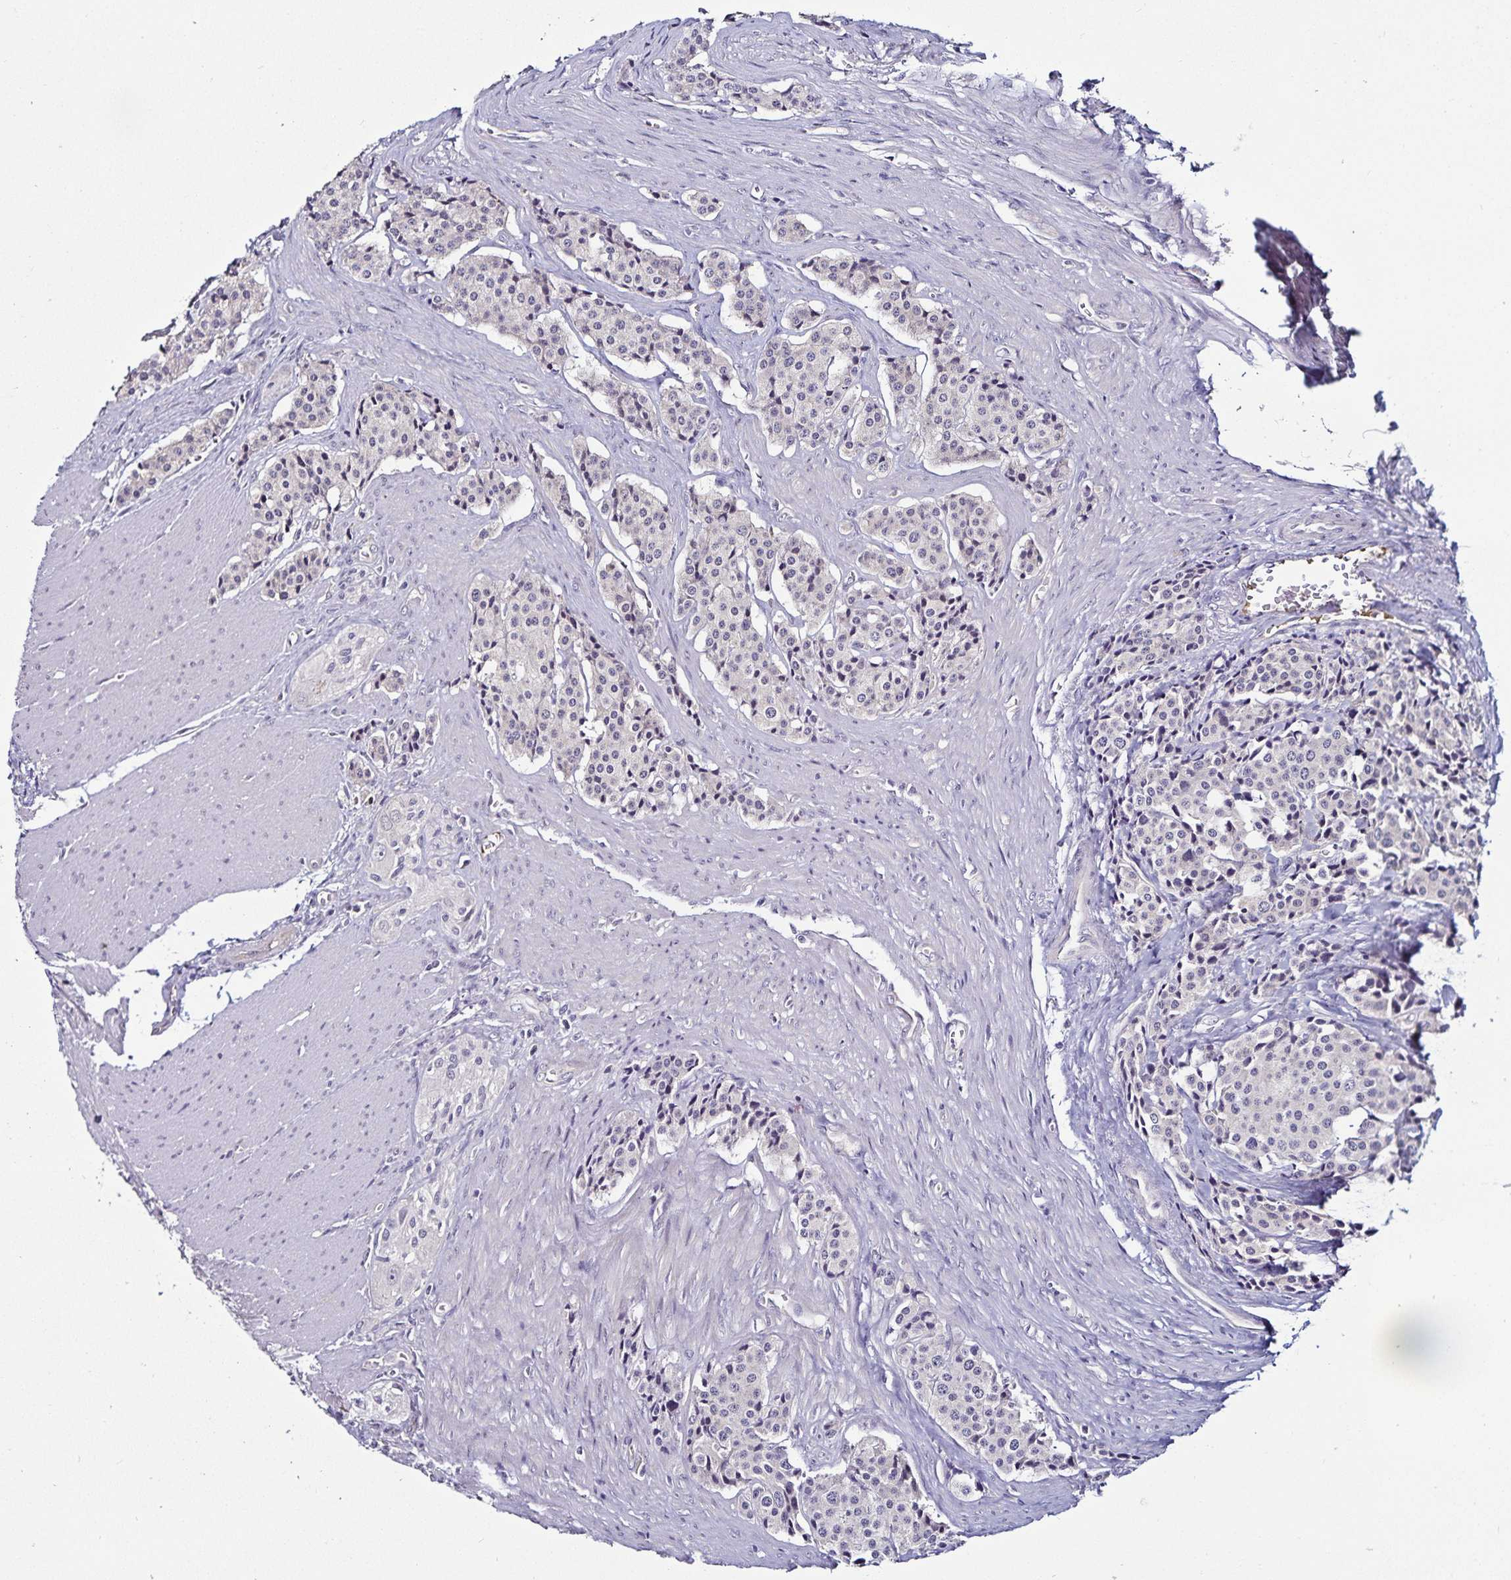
{"staining": {"intensity": "negative", "quantity": "none", "location": "none"}, "tissue": "carcinoid", "cell_type": "Tumor cells", "image_type": "cancer", "snomed": [{"axis": "morphology", "description": "Carcinoid, malignant, NOS"}, {"axis": "topography", "description": "Small intestine"}], "caption": "Carcinoid was stained to show a protein in brown. There is no significant positivity in tumor cells.", "gene": "ACSL5", "patient": {"sex": "male", "age": 73}}